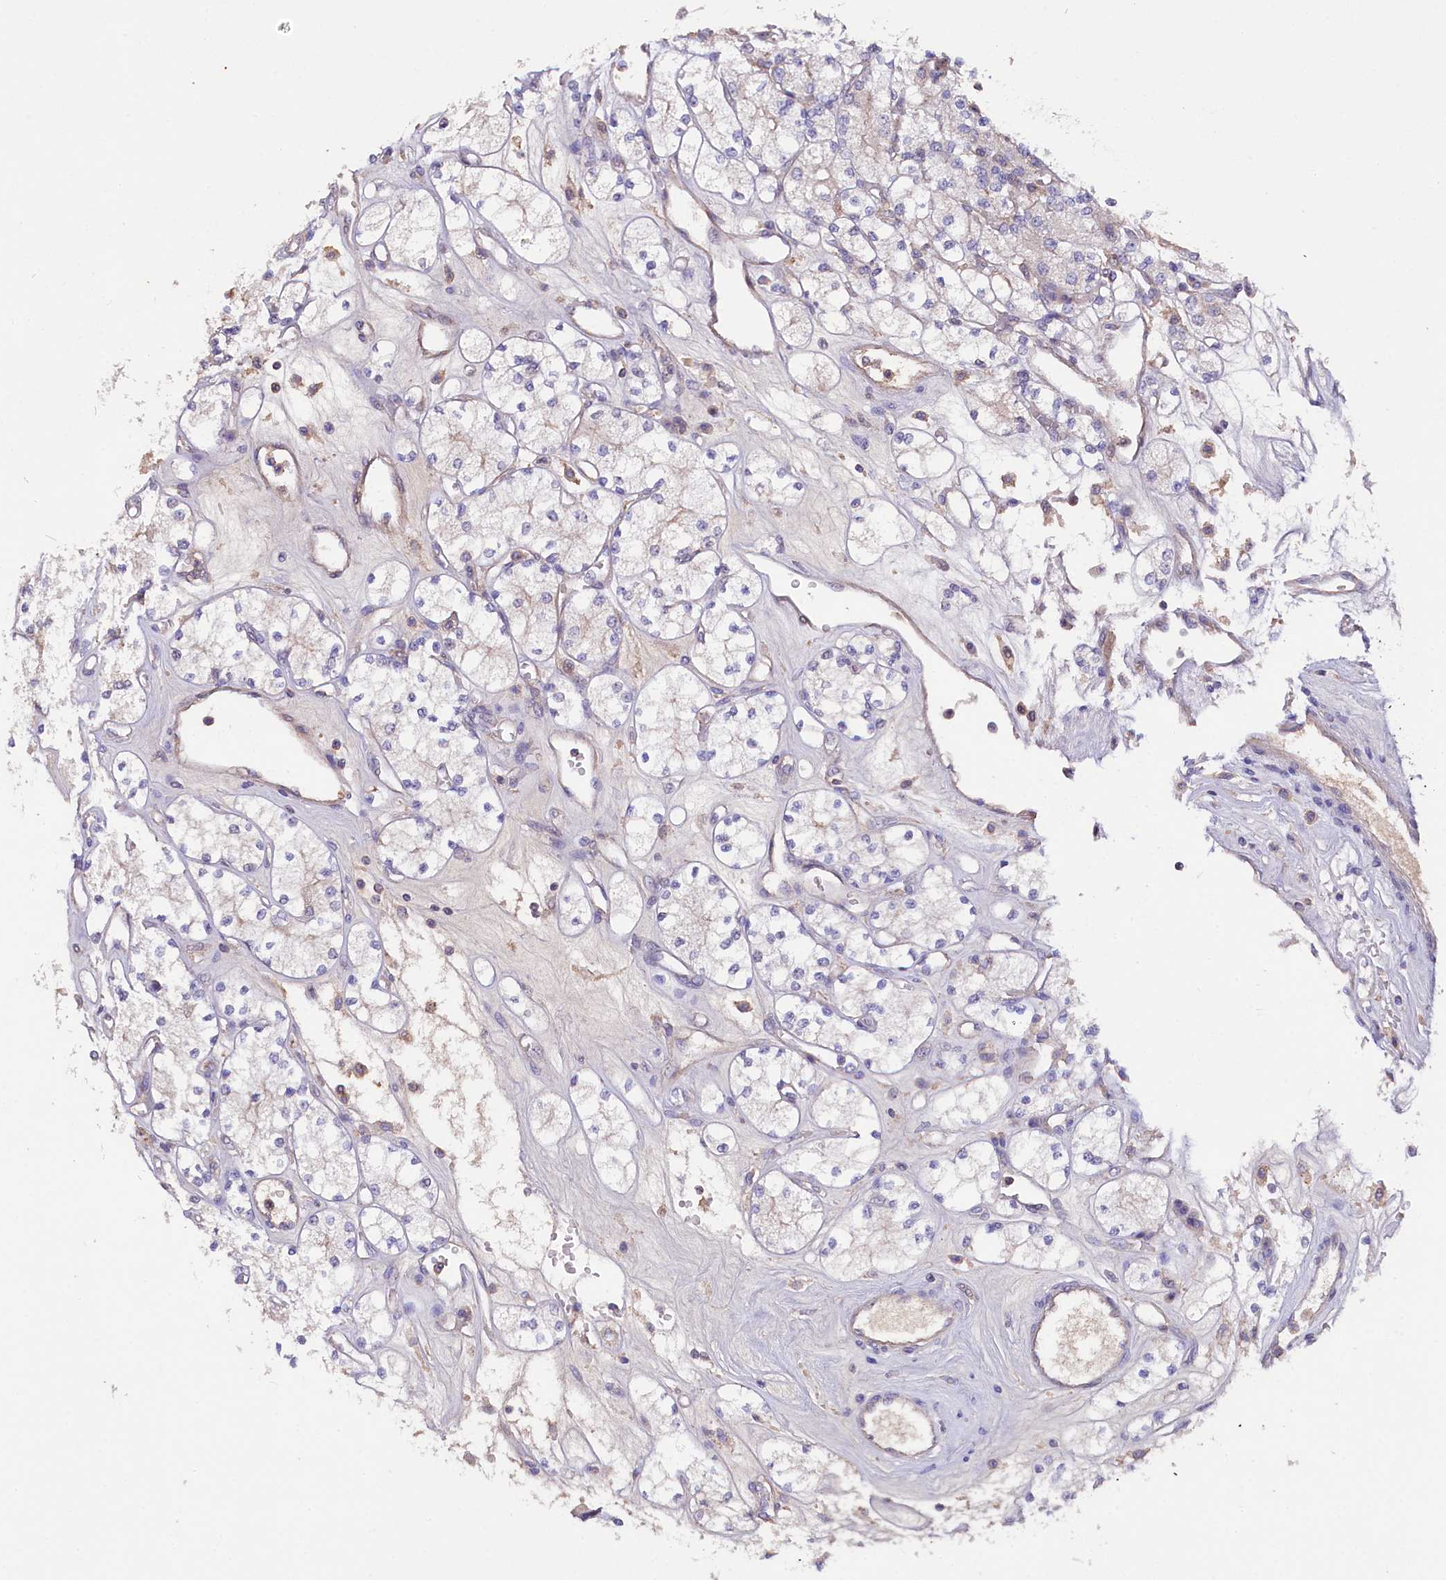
{"staining": {"intensity": "negative", "quantity": "none", "location": "none"}, "tissue": "renal cancer", "cell_type": "Tumor cells", "image_type": "cancer", "snomed": [{"axis": "morphology", "description": "Adenocarcinoma, NOS"}, {"axis": "topography", "description": "Kidney"}], "caption": "The histopathology image displays no staining of tumor cells in adenocarcinoma (renal).", "gene": "RPUSD3", "patient": {"sex": "male", "age": 77}}